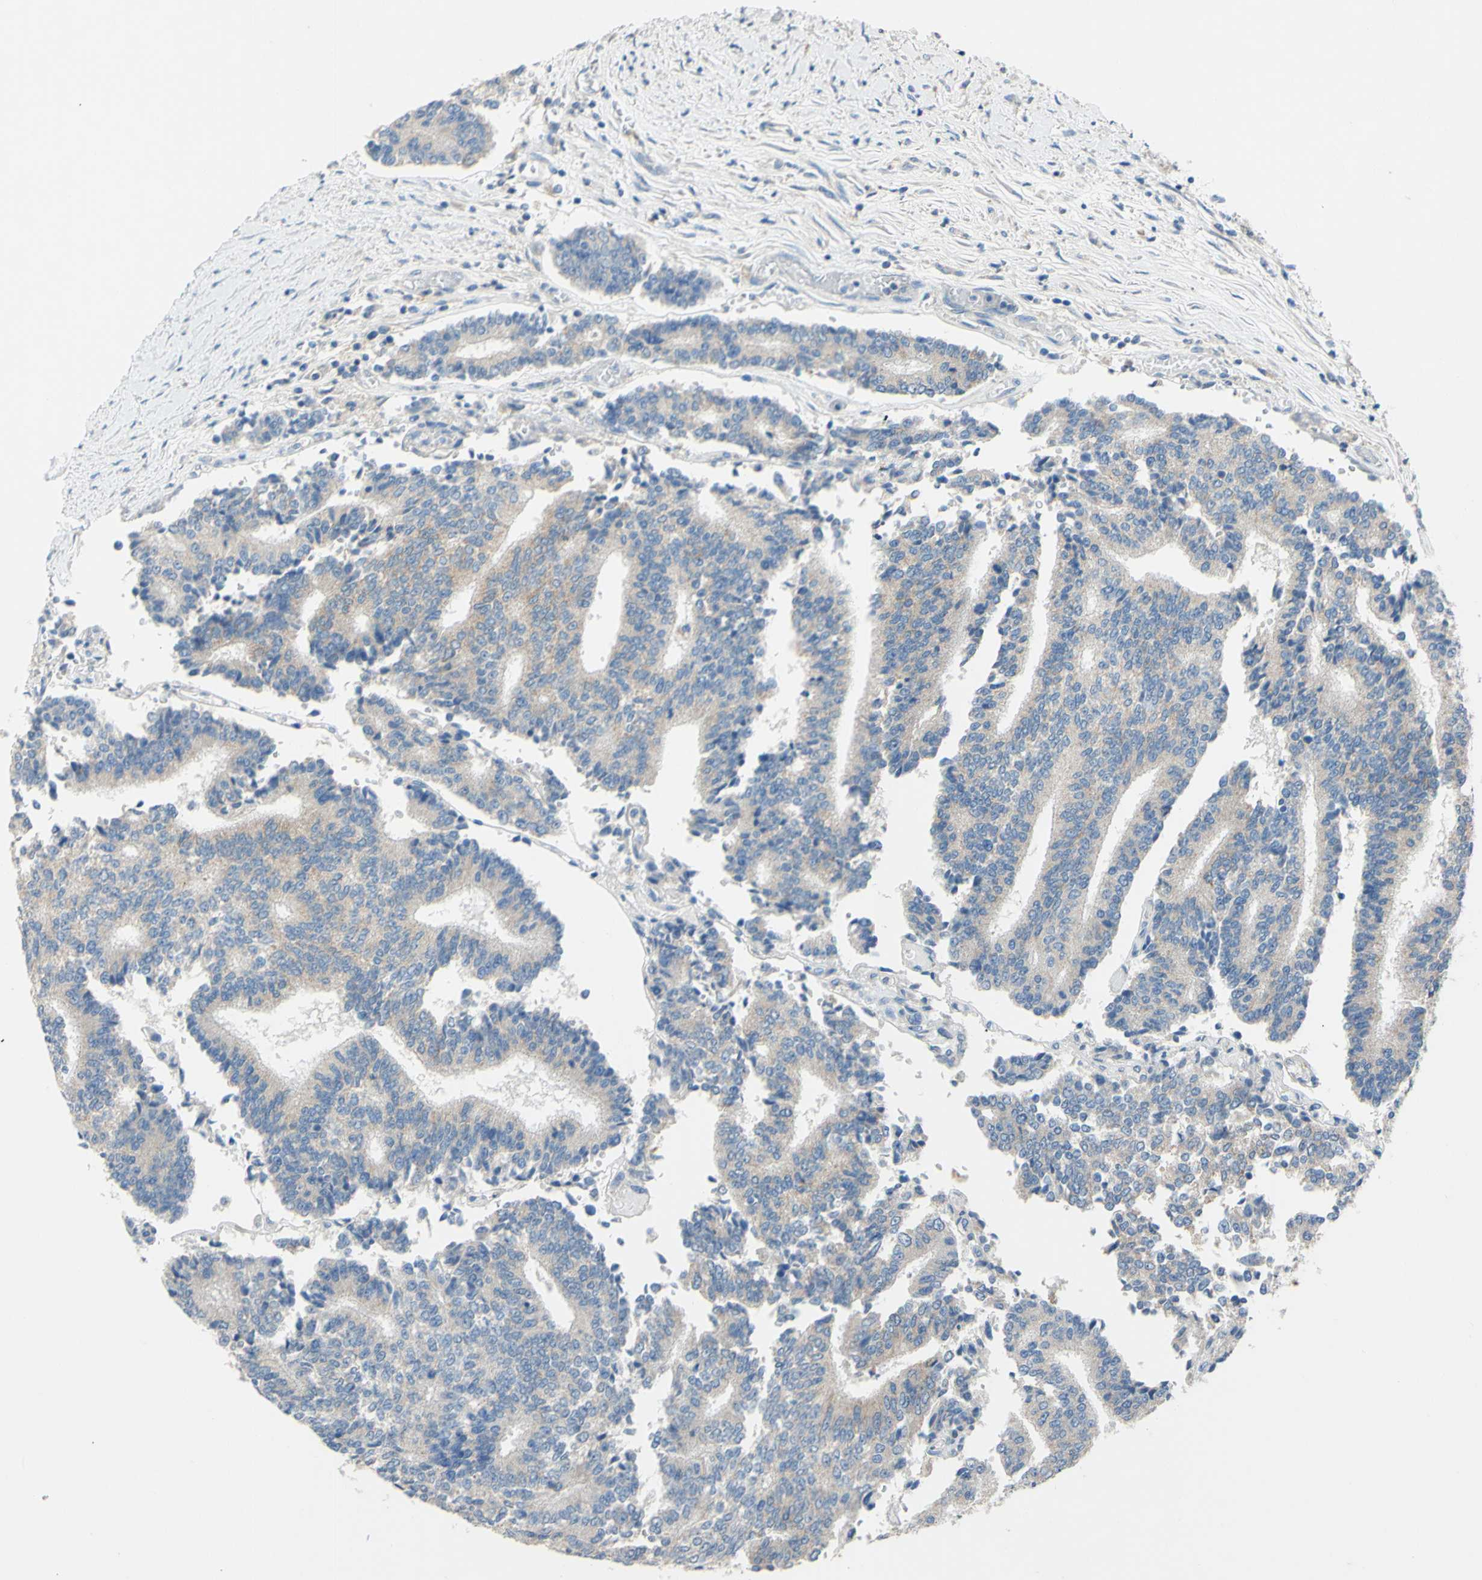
{"staining": {"intensity": "weak", "quantity": "25%-75%", "location": "cytoplasmic/membranous"}, "tissue": "prostate cancer", "cell_type": "Tumor cells", "image_type": "cancer", "snomed": [{"axis": "morphology", "description": "Normal tissue, NOS"}, {"axis": "morphology", "description": "Adenocarcinoma, High grade"}, {"axis": "topography", "description": "Prostate"}, {"axis": "topography", "description": "Seminal veicle"}], "caption": "Immunohistochemistry histopathology image of human high-grade adenocarcinoma (prostate) stained for a protein (brown), which reveals low levels of weak cytoplasmic/membranous positivity in about 25%-75% of tumor cells.", "gene": "CDH10", "patient": {"sex": "male", "age": 55}}